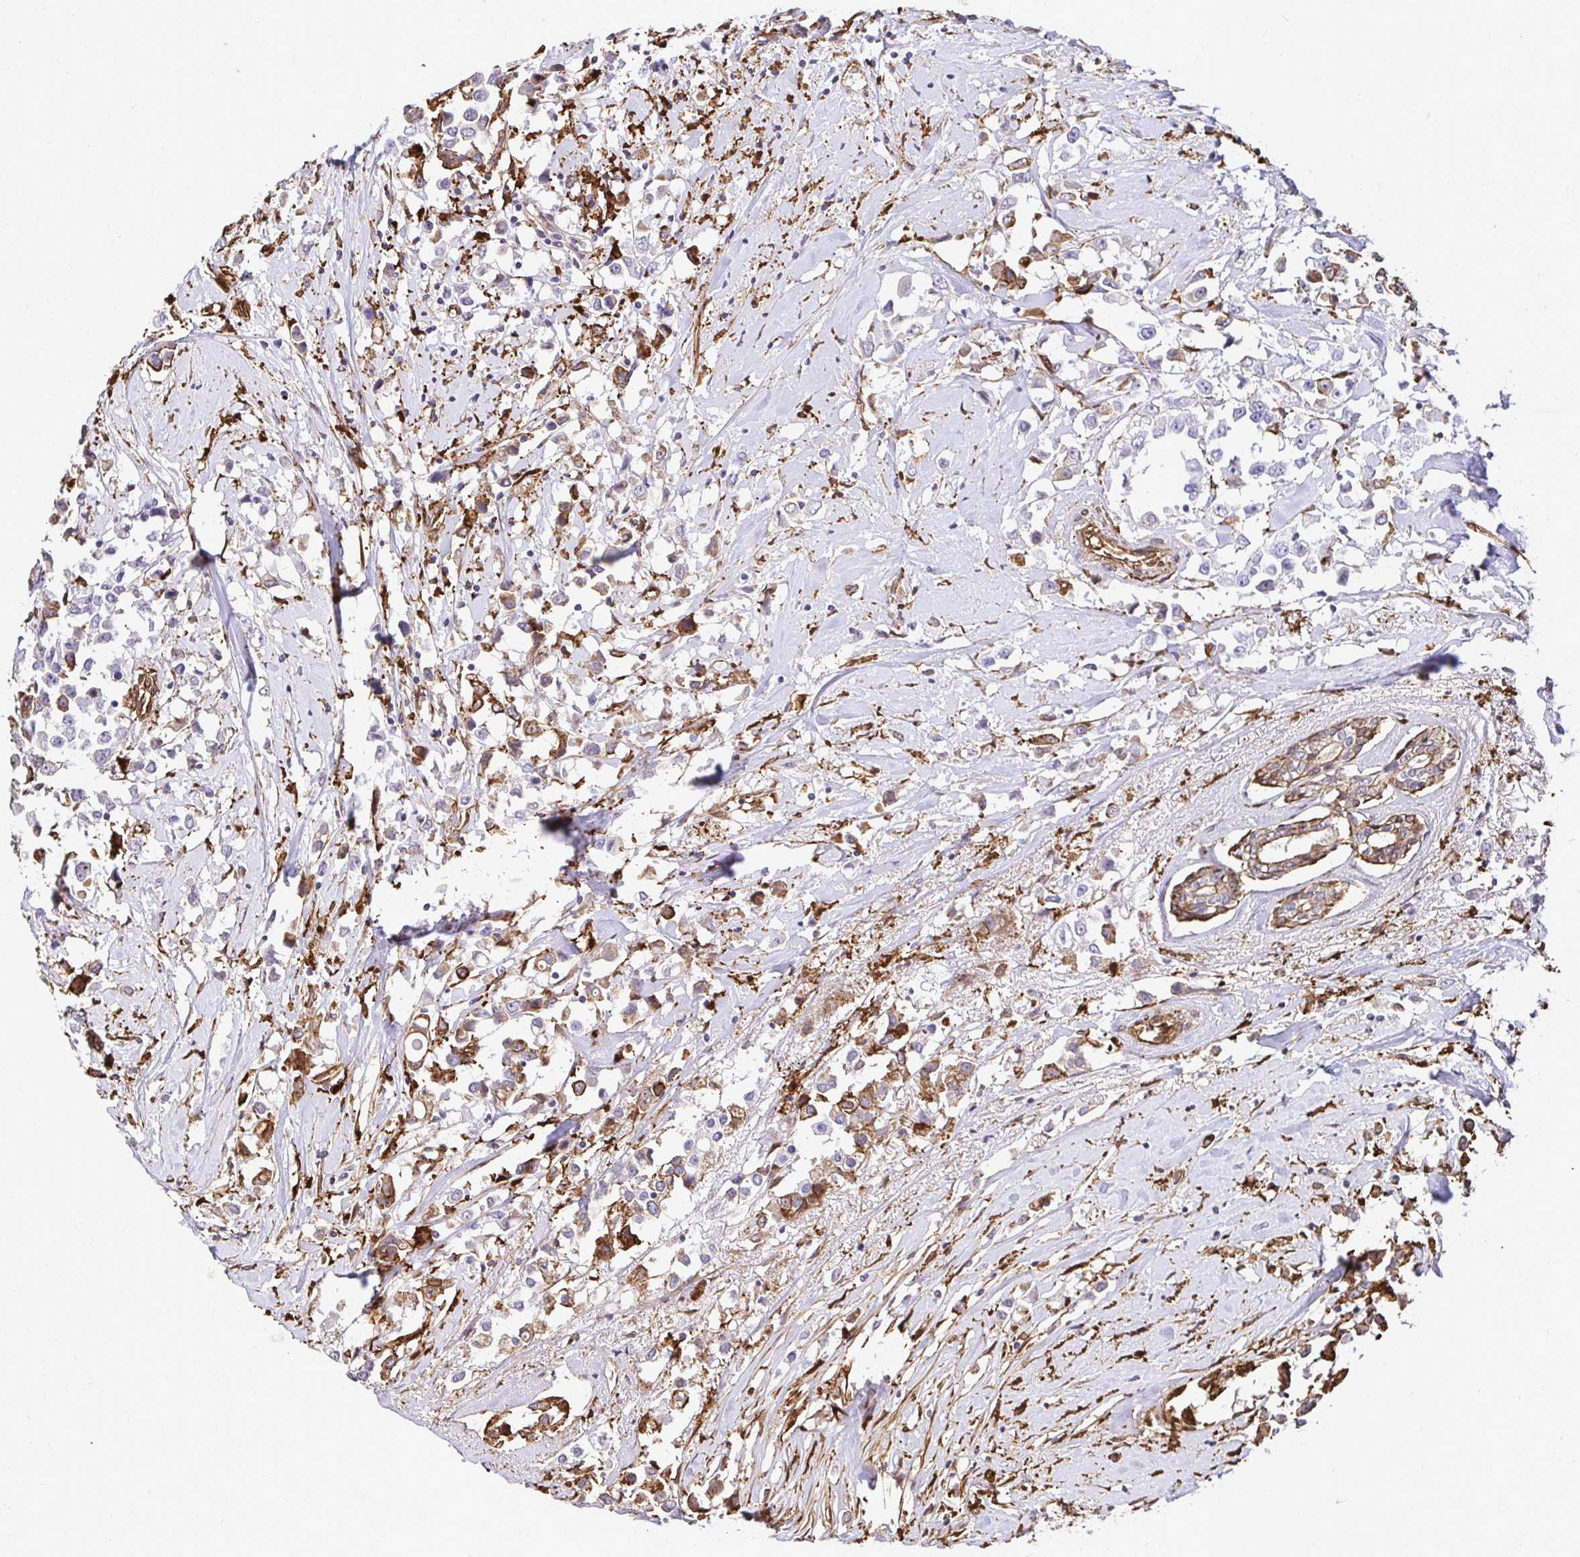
{"staining": {"intensity": "moderate", "quantity": "<25%", "location": "cytoplasmic/membranous"}, "tissue": "breast cancer", "cell_type": "Tumor cells", "image_type": "cancer", "snomed": [{"axis": "morphology", "description": "Duct carcinoma"}, {"axis": "topography", "description": "Breast"}], "caption": "Brown immunohistochemical staining in human breast cancer (infiltrating ductal carcinoma) demonstrates moderate cytoplasmic/membranous expression in approximately <25% of tumor cells.", "gene": "GSN", "patient": {"sex": "female", "age": 61}}